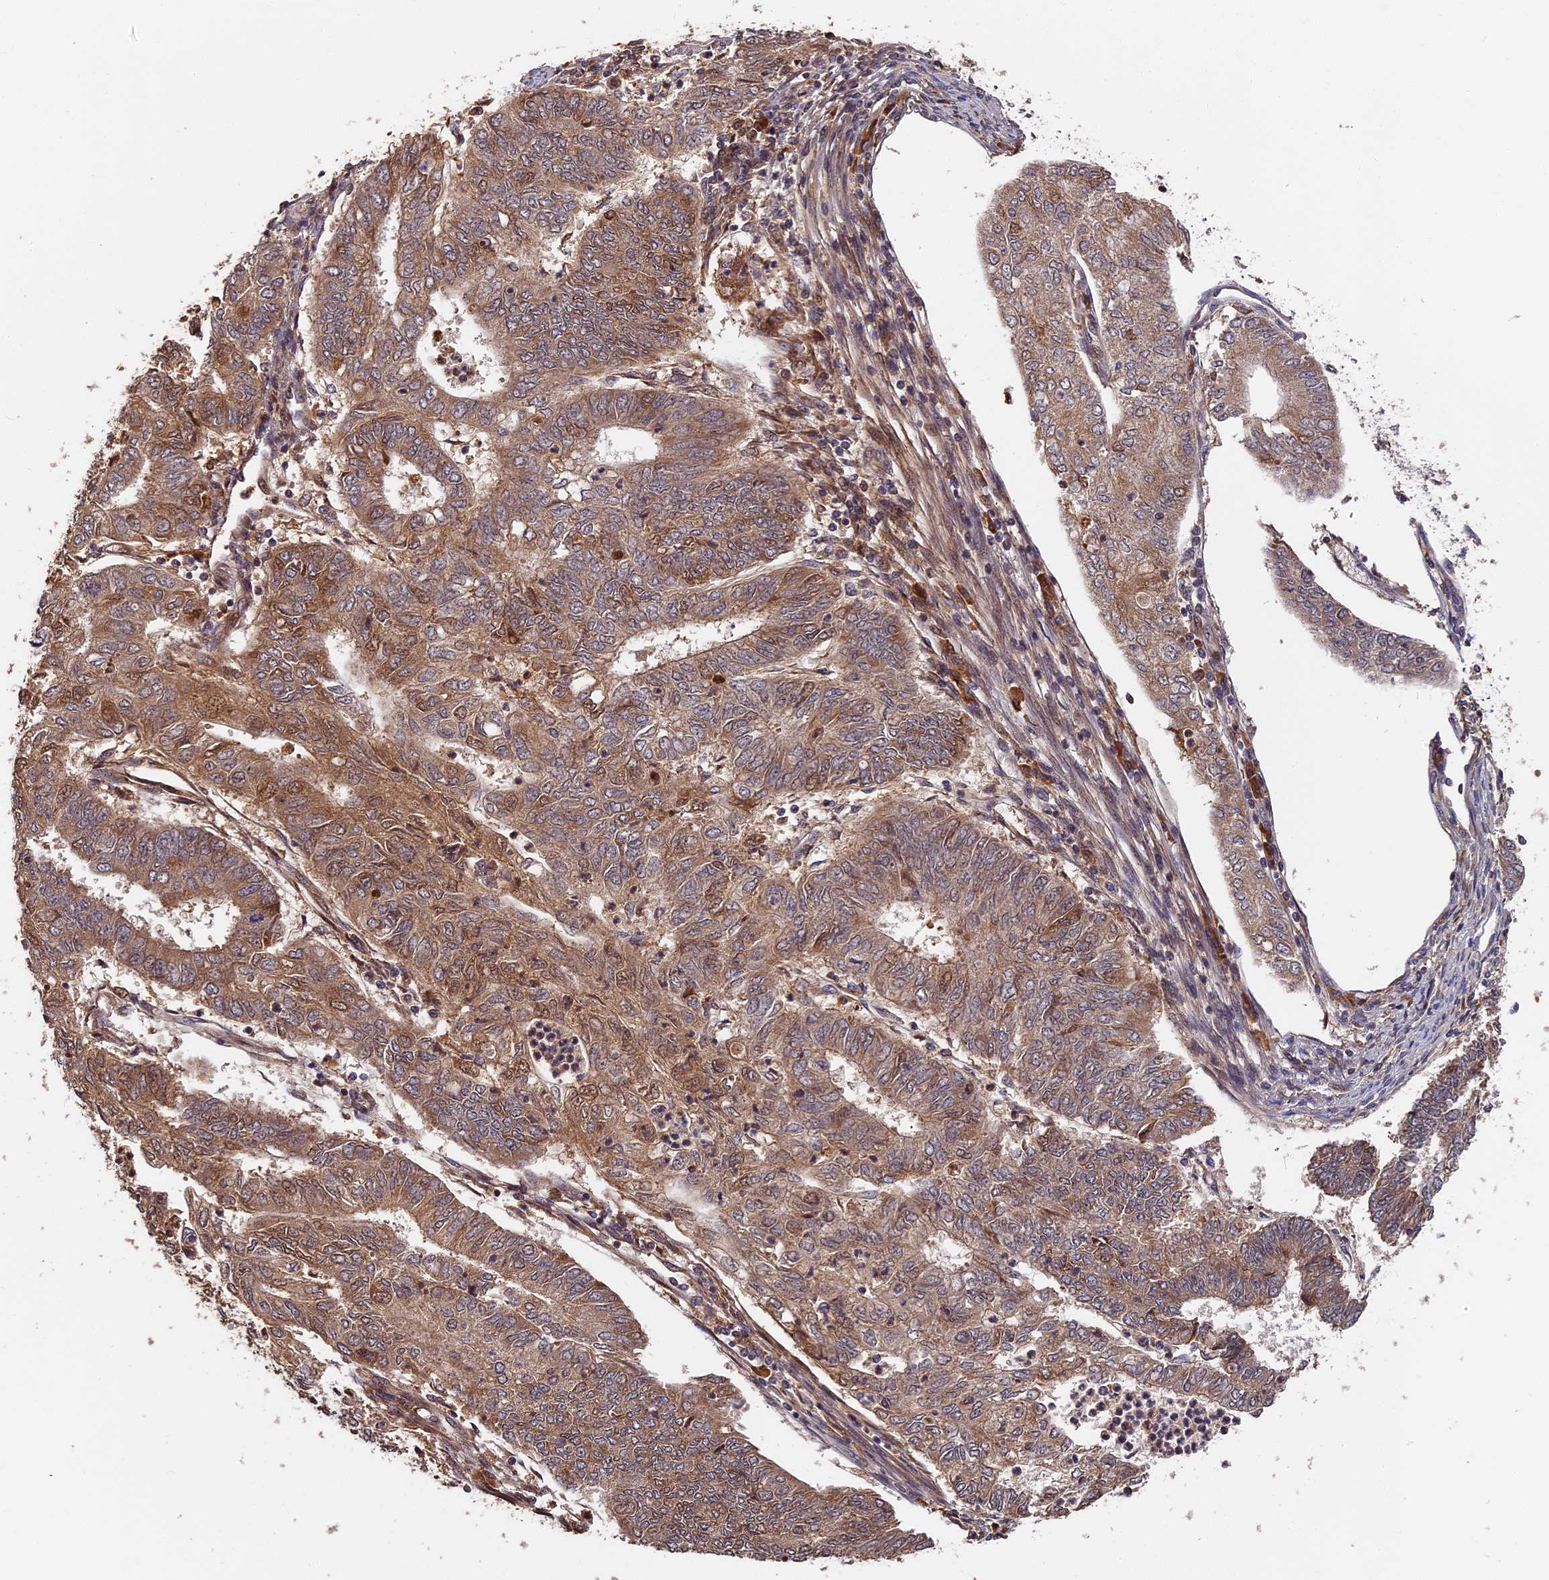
{"staining": {"intensity": "moderate", "quantity": ">75%", "location": "cytoplasmic/membranous,nuclear"}, "tissue": "endometrial cancer", "cell_type": "Tumor cells", "image_type": "cancer", "snomed": [{"axis": "morphology", "description": "Adenocarcinoma, NOS"}, {"axis": "topography", "description": "Endometrium"}], "caption": "High-magnification brightfield microscopy of endometrial cancer stained with DAB (3,3'-diaminobenzidine) (brown) and counterstained with hematoxylin (blue). tumor cells exhibit moderate cytoplasmic/membranous and nuclear positivity is seen in about>75% of cells.", "gene": "ITIH1", "patient": {"sex": "female", "age": 68}}